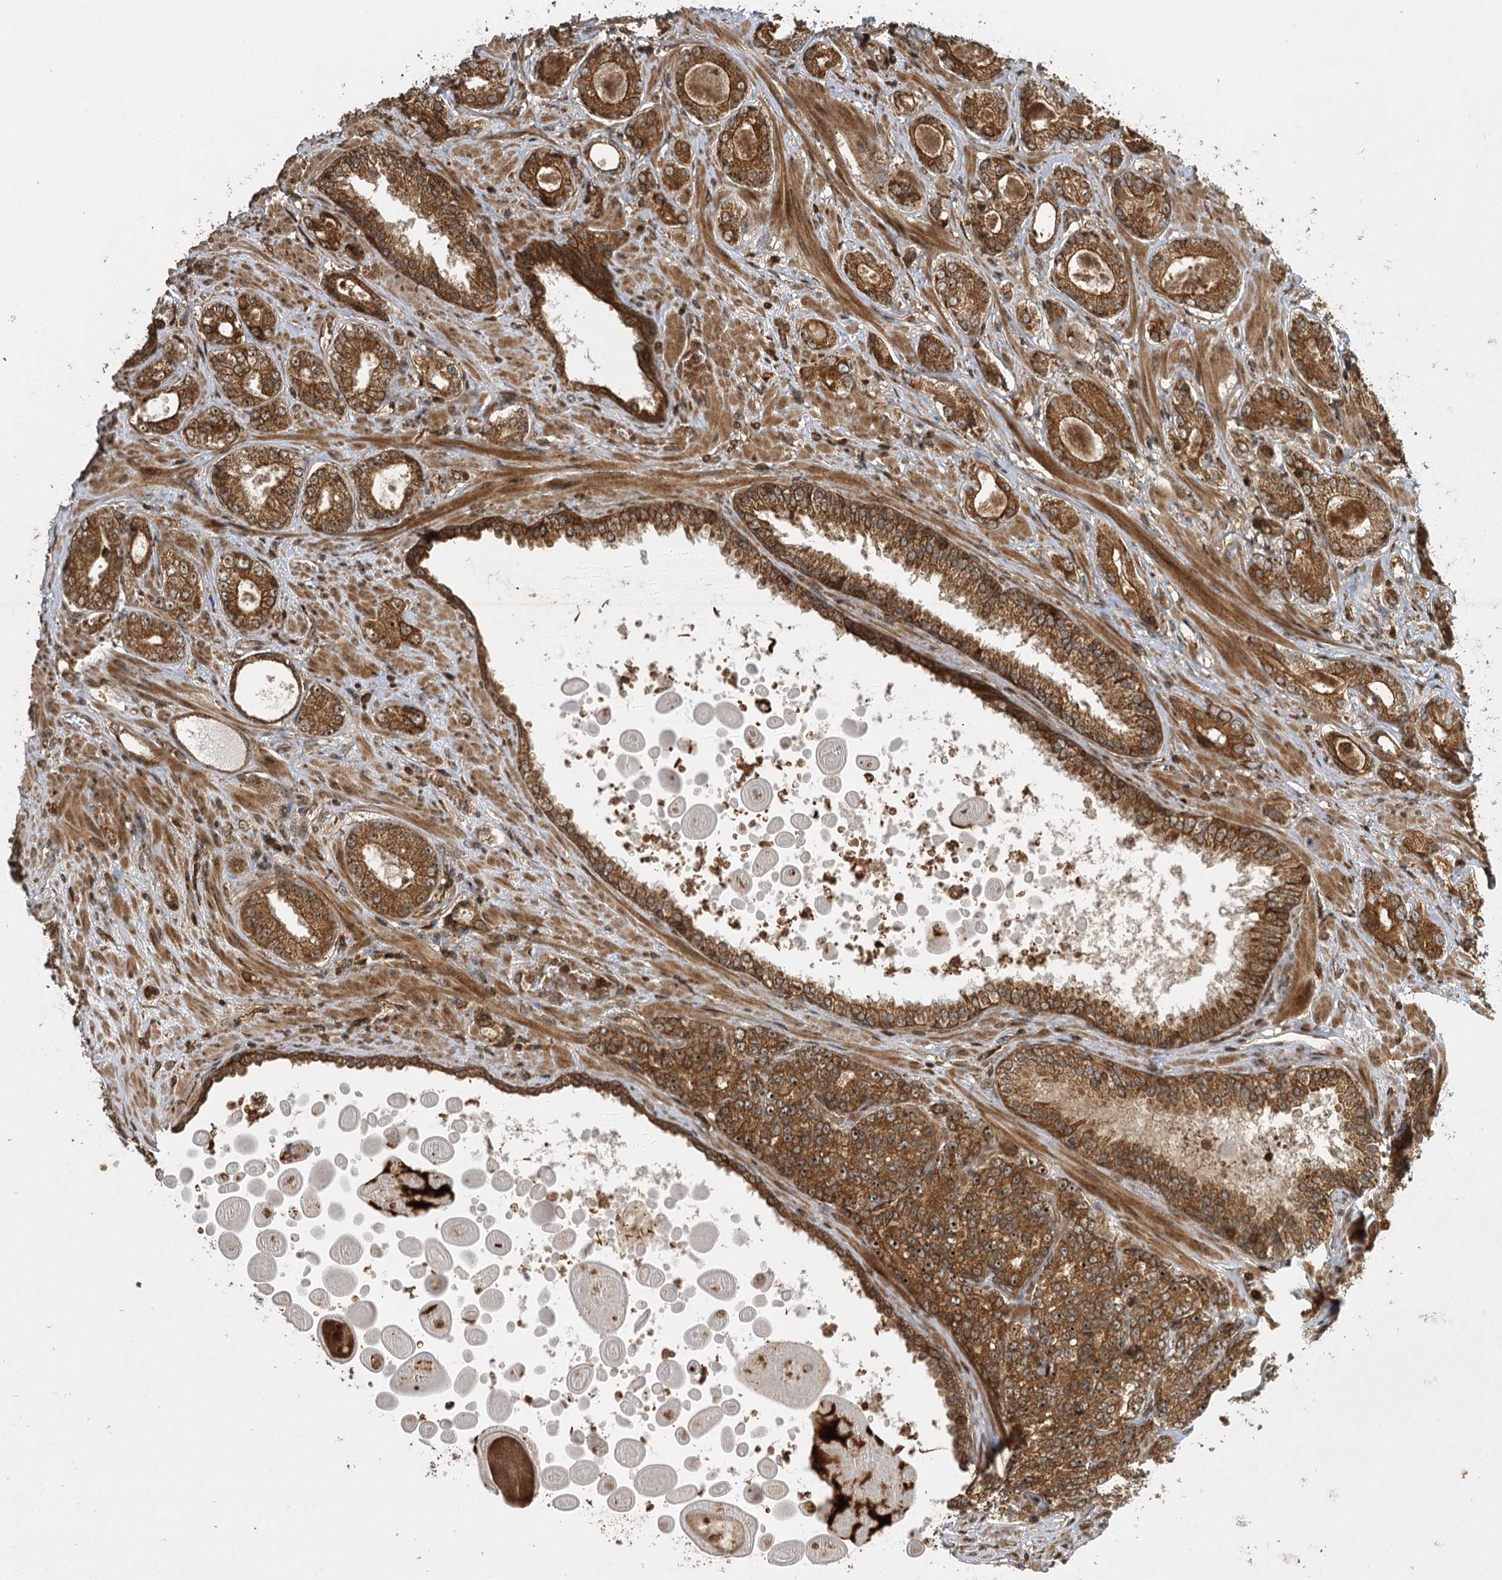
{"staining": {"intensity": "moderate", "quantity": ">75%", "location": "cytoplasmic/membranous,nuclear"}, "tissue": "prostate cancer", "cell_type": "Tumor cells", "image_type": "cancer", "snomed": [{"axis": "morphology", "description": "Normal tissue, NOS"}, {"axis": "morphology", "description": "Adenocarcinoma, High grade"}, {"axis": "topography", "description": "Prostate"}], "caption": "A brown stain shows moderate cytoplasmic/membranous and nuclear staining of a protein in prostate adenocarcinoma (high-grade) tumor cells.", "gene": "IL11RA", "patient": {"sex": "male", "age": 83}}